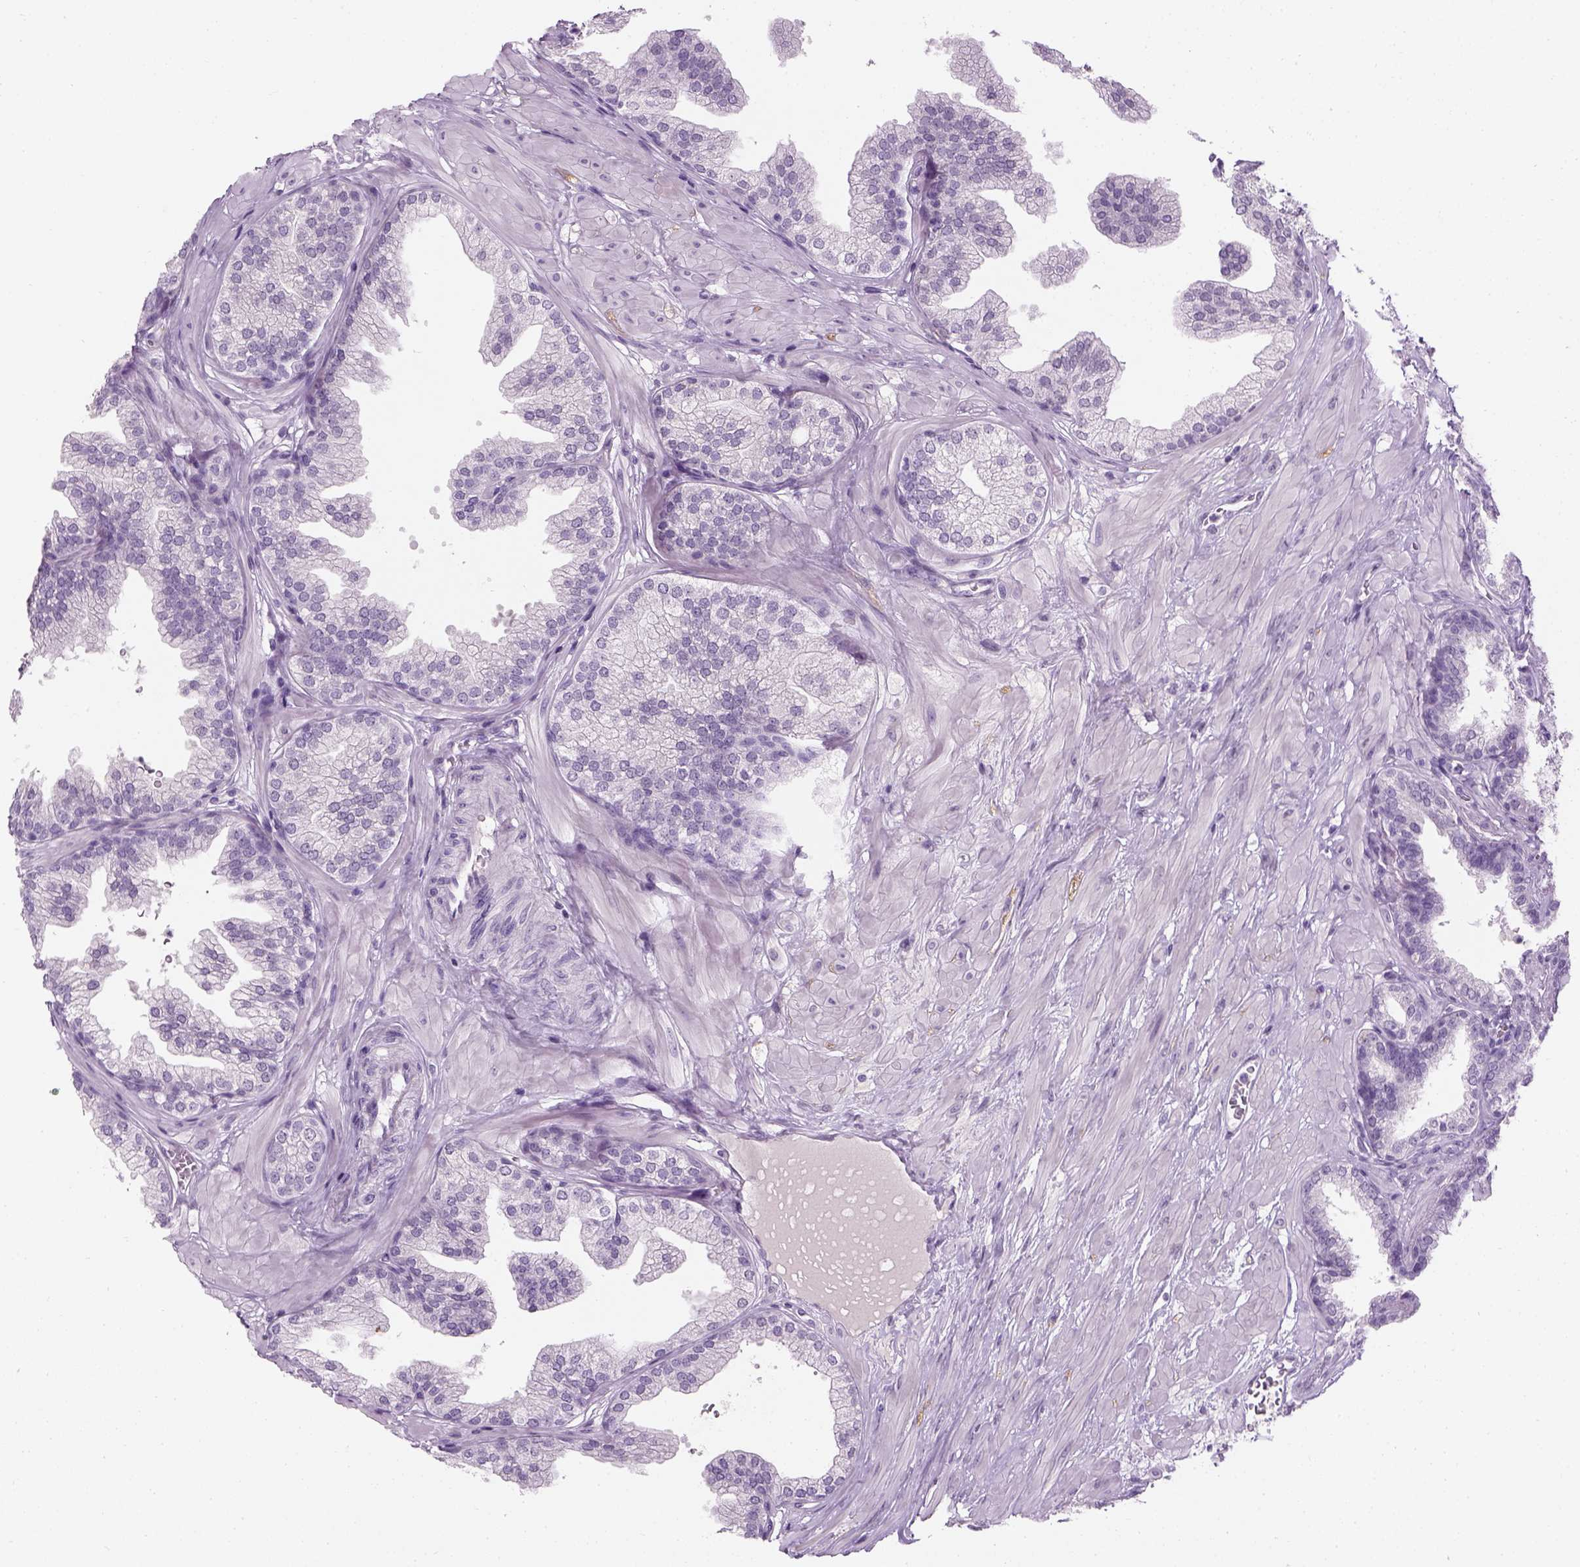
{"staining": {"intensity": "negative", "quantity": "none", "location": "none"}, "tissue": "prostate", "cell_type": "Glandular cells", "image_type": "normal", "snomed": [{"axis": "morphology", "description": "Normal tissue, NOS"}, {"axis": "topography", "description": "Prostate"}], "caption": "Immunohistochemistry histopathology image of benign prostate: human prostate stained with DAB reveals no significant protein positivity in glandular cells.", "gene": "TH", "patient": {"sex": "male", "age": 37}}